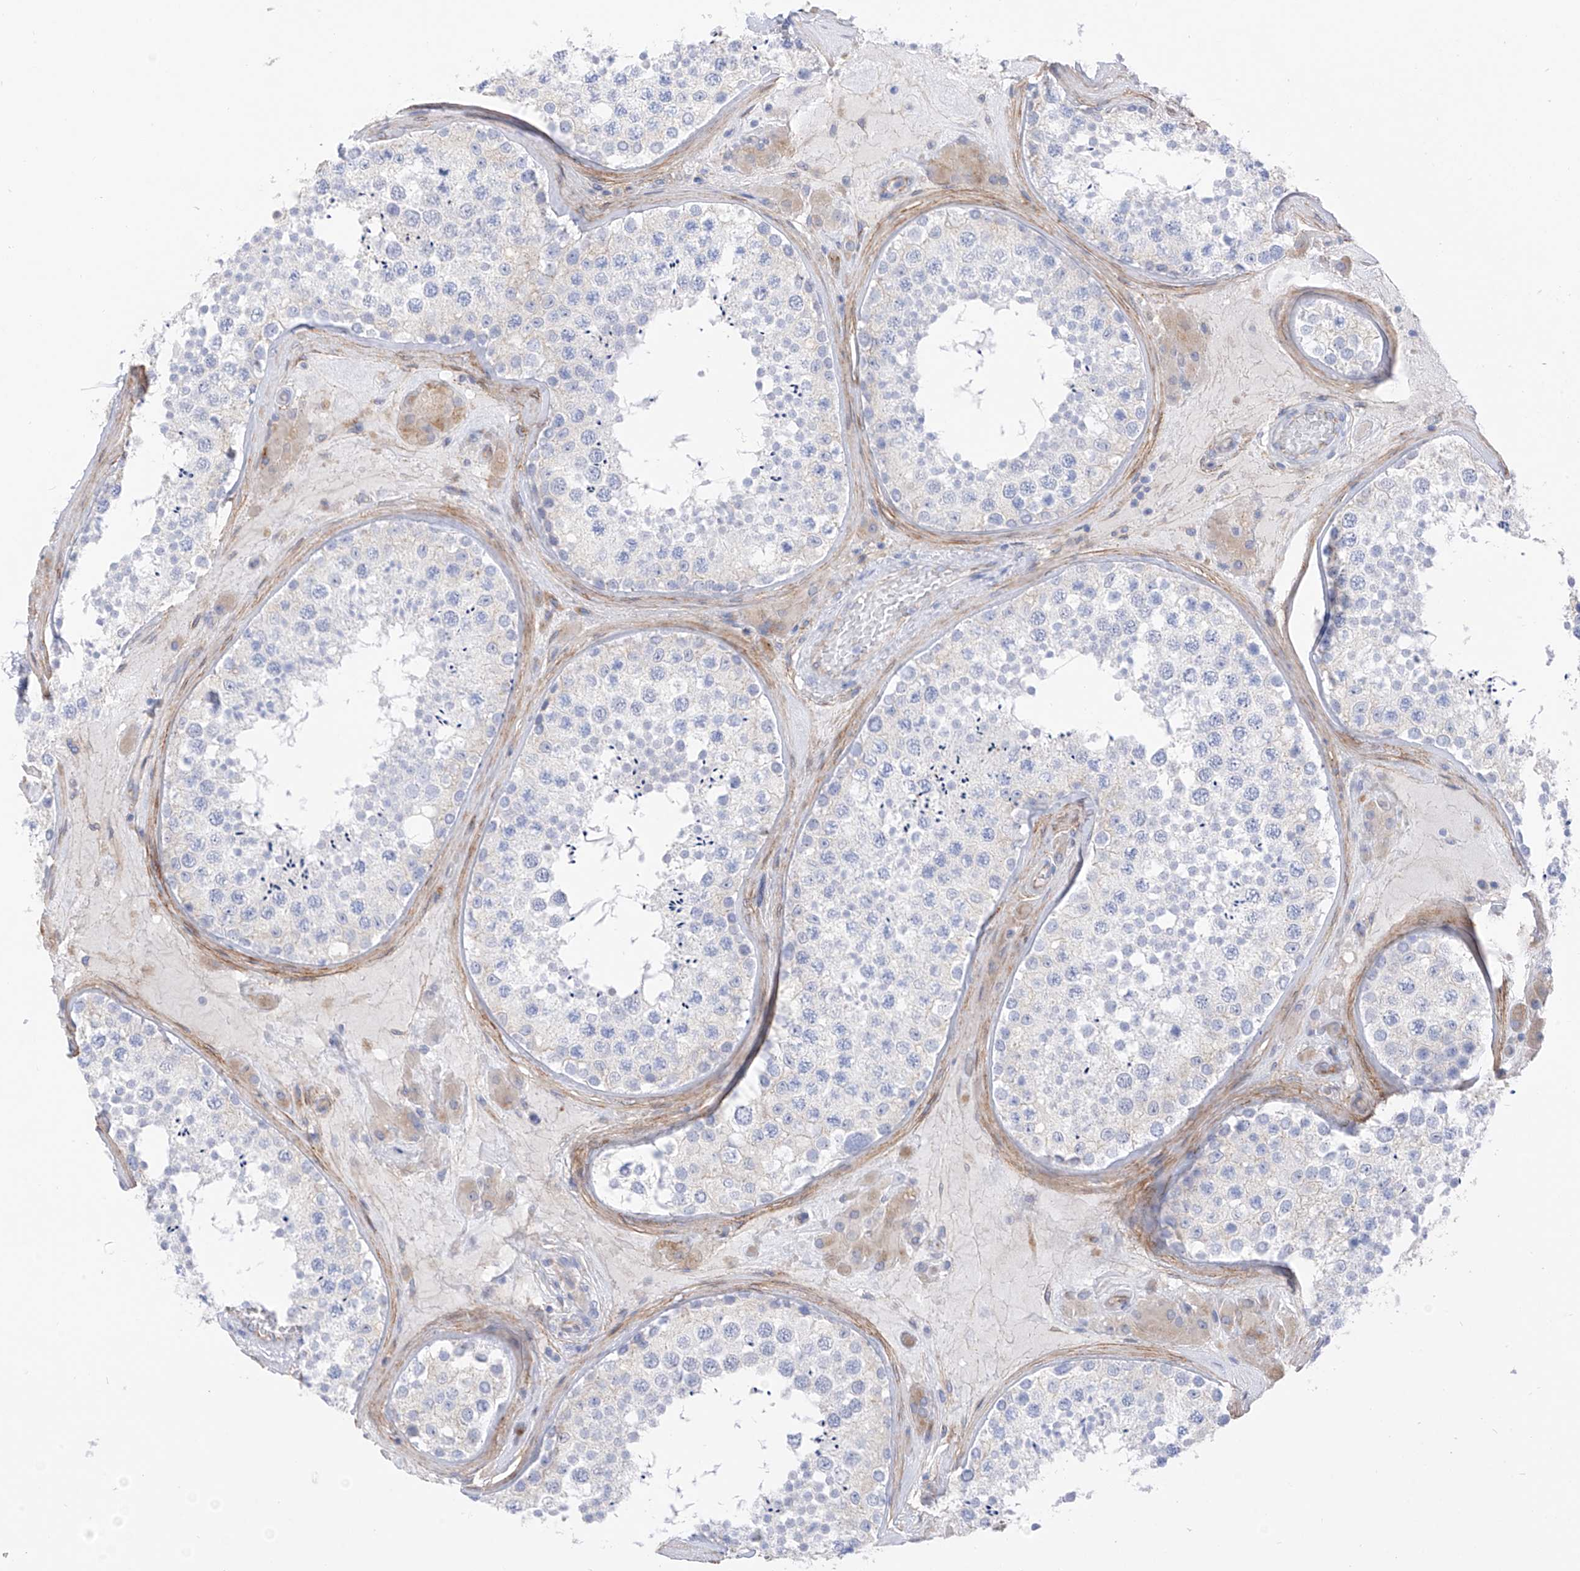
{"staining": {"intensity": "negative", "quantity": "none", "location": "none"}, "tissue": "testis", "cell_type": "Cells in seminiferous ducts", "image_type": "normal", "snomed": [{"axis": "morphology", "description": "Normal tissue, NOS"}, {"axis": "topography", "description": "Testis"}], "caption": "DAB immunohistochemical staining of unremarkable testis reveals no significant staining in cells in seminiferous ducts.", "gene": "ITGA9", "patient": {"sex": "male", "age": 46}}